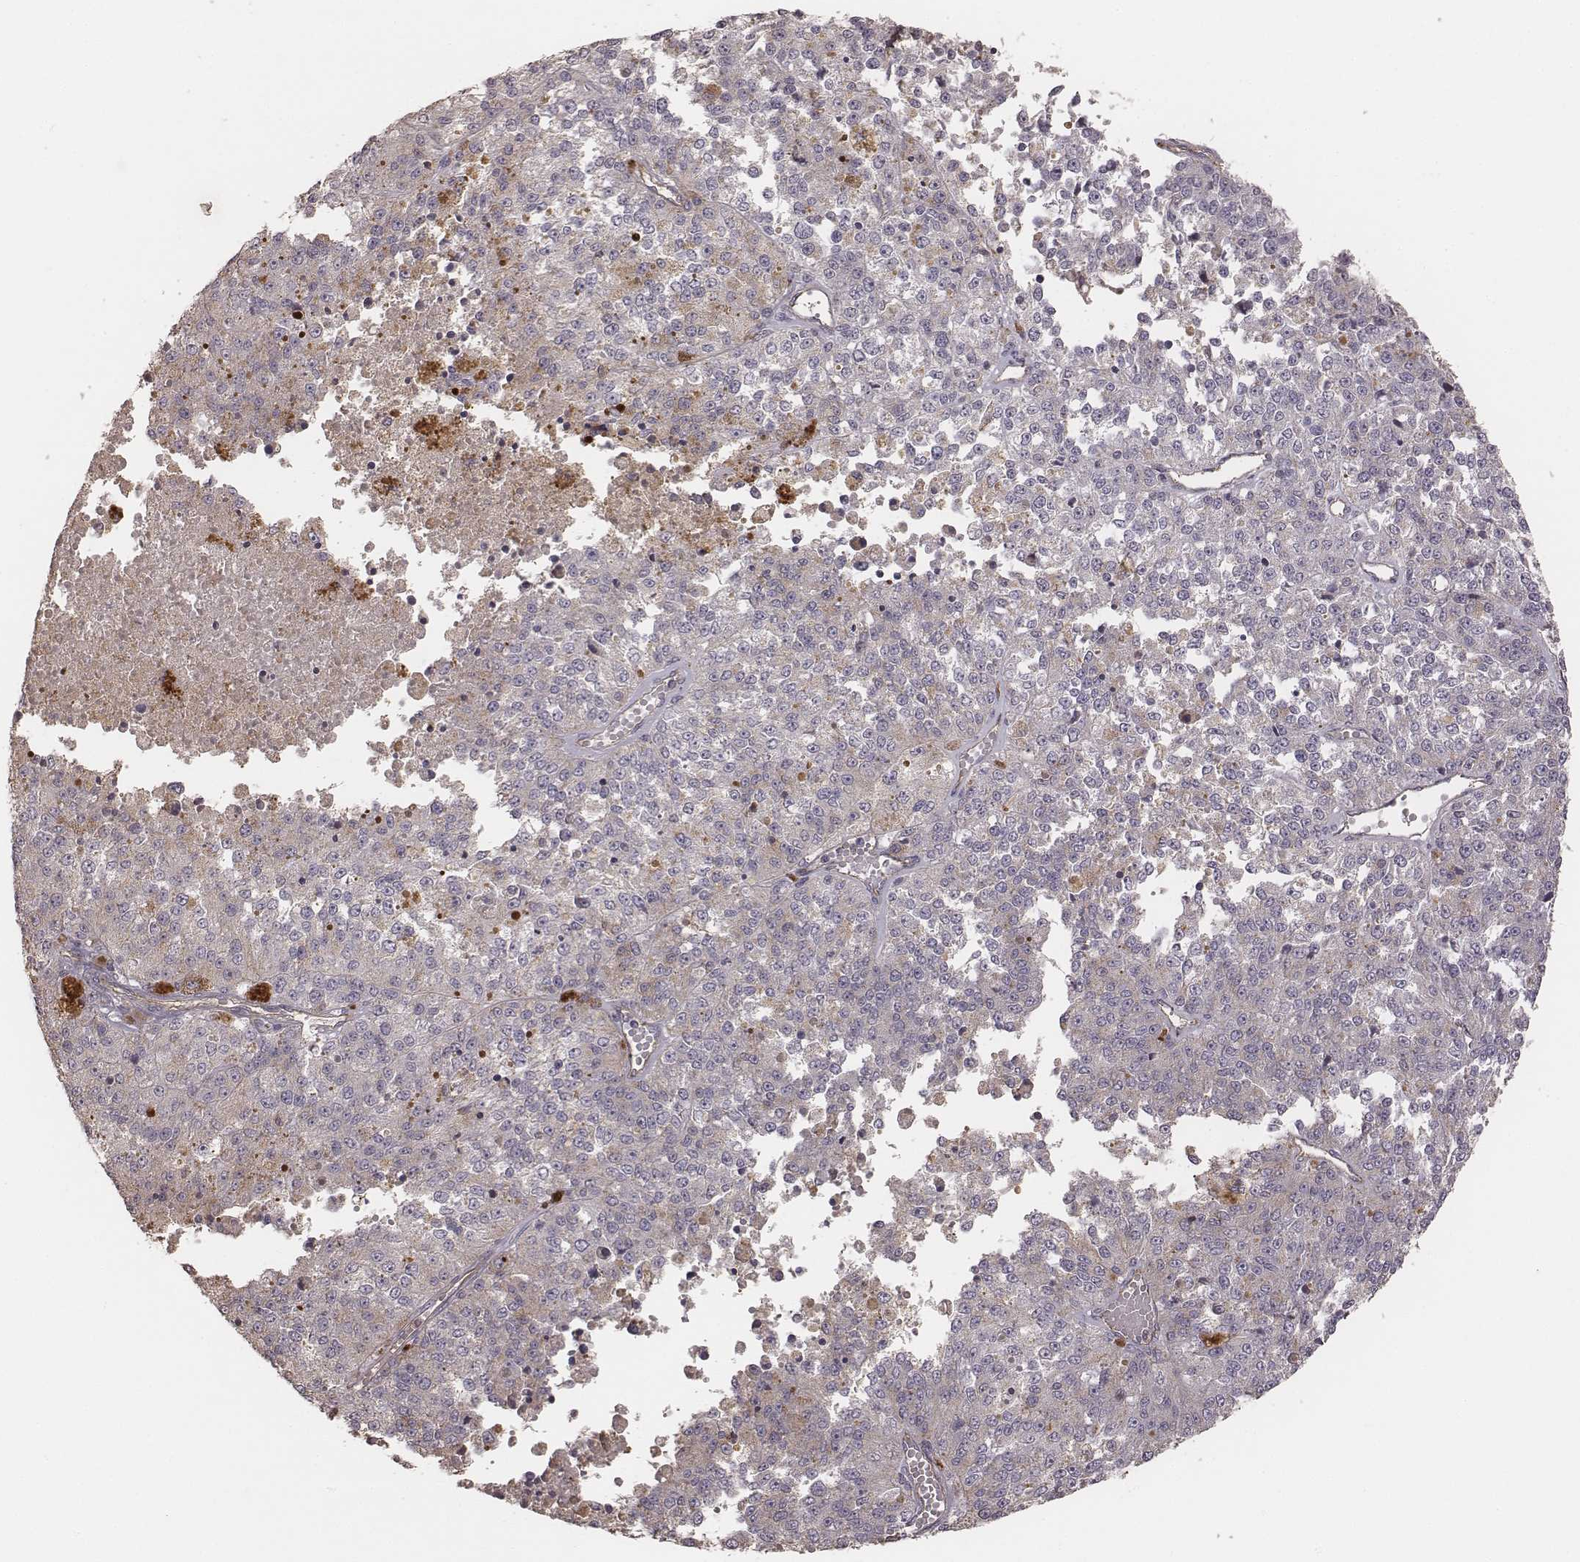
{"staining": {"intensity": "weak", "quantity": "<25%", "location": "cytoplasmic/membranous"}, "tissue": "melanoma", "cell_type": "Tumor cells", "image_type": "cancer", "snomed": [{"axis": "morphology", "description": "Malignant melanoma, Metastatic site"}, {"axis": "topography", "description": "Lymph node"}], "caption": "This is an immunohistochemistry (IHC) micrograph of human melanoma. There is no positivity in tumor cells.", "gene": "OTOGL", "patient": {"sex": "female", "age": 64}}